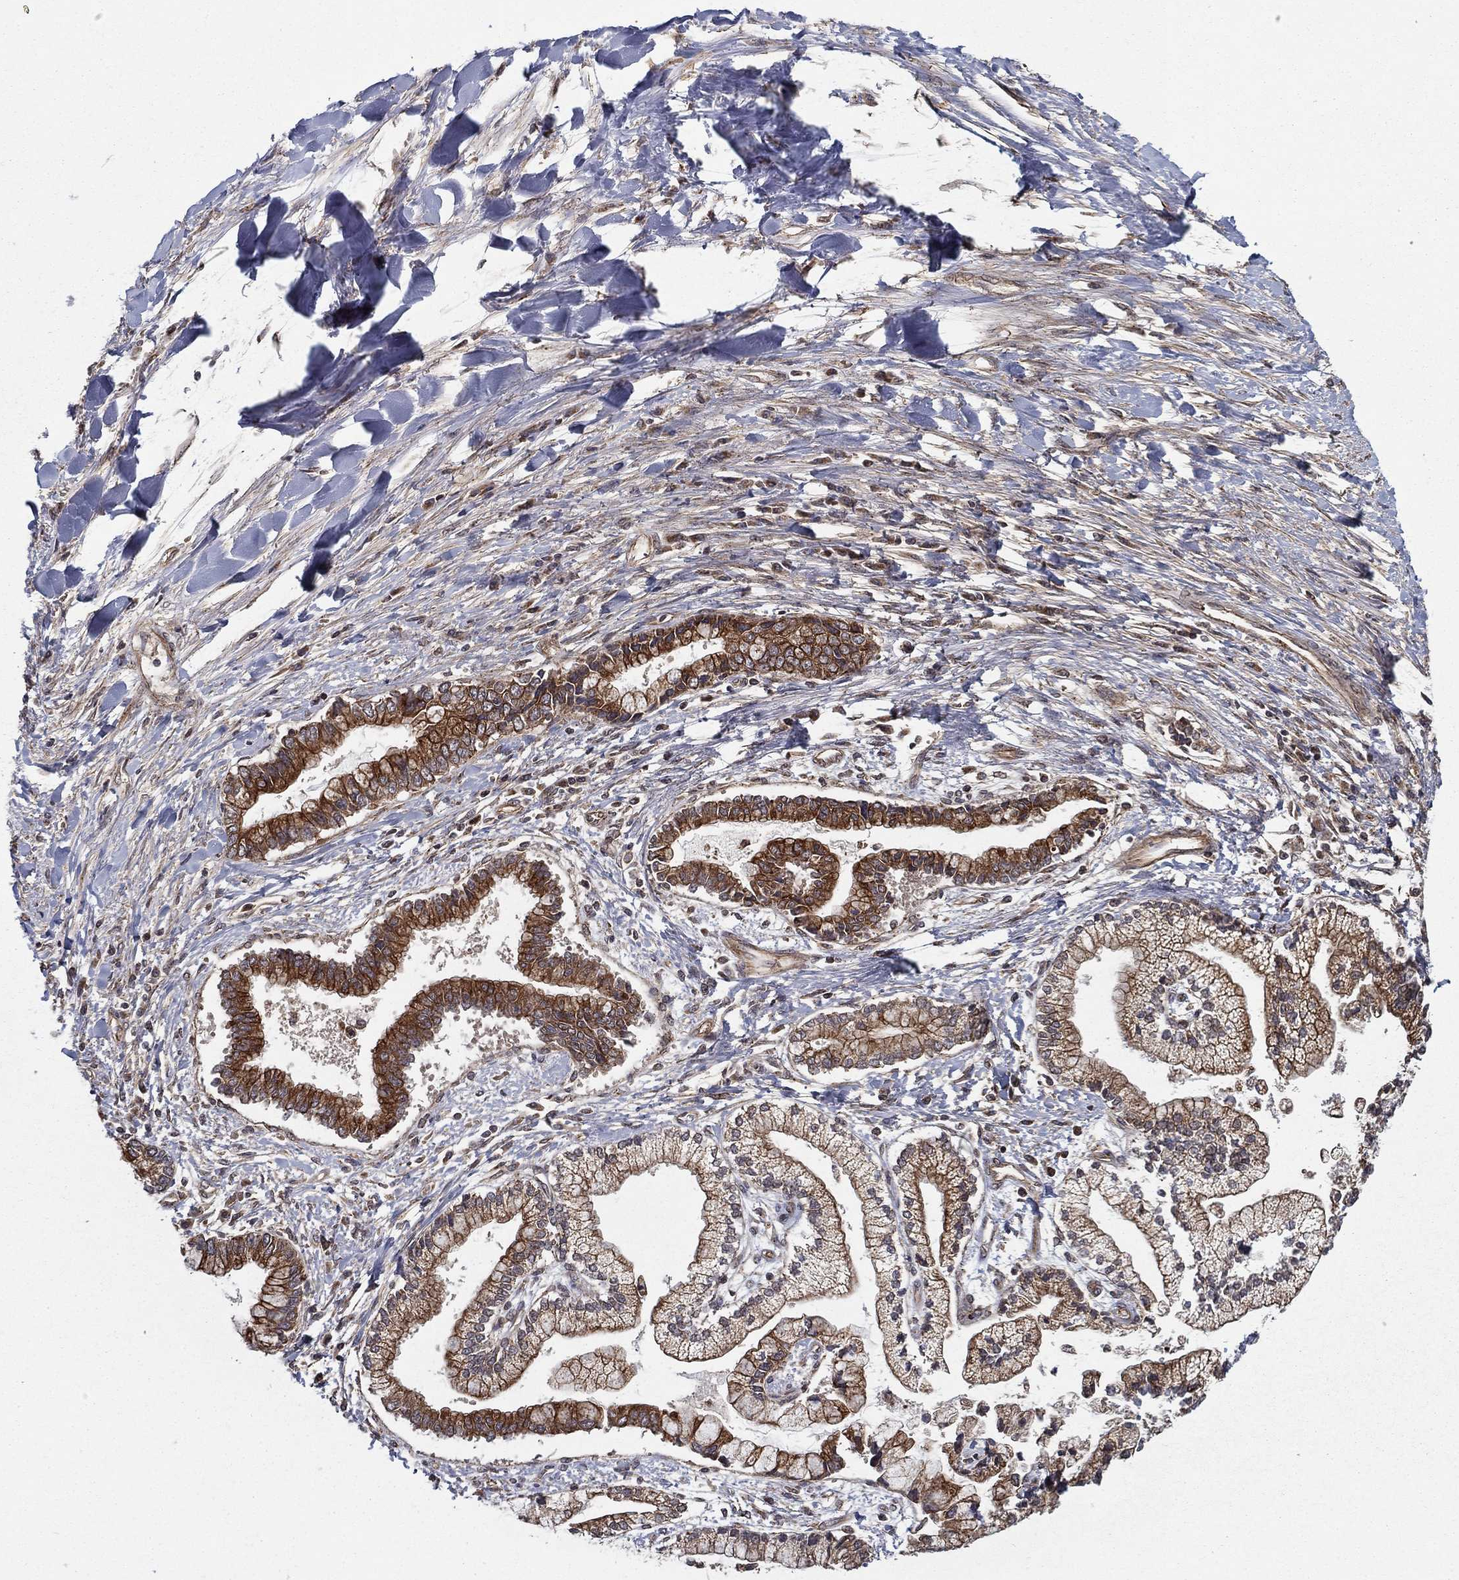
{"staining": {"intensity": "strong", "quantity": "25%-75%", "location": "cytoplasmic/membranous"}, "tissue": "liver cancer", "cell_type": "Tumor cells", "image_type": "cancer", "snomed": [{"axis": "morphology", "description": "Cholangiocarcinoma"}, {"axis": "topography", "description": "Liver"}], "caption": "Cholangiocarcinoma (liver) stained for a protein exhibits strong cytoplasmic/membranous positivity in tumor cells. (DAB (3,3'-diaminobenzidine) = brown stain, brightfield microscopy at high magnification).", "gene": "UACA", "patient": {"sex": "male", "age": 50}}